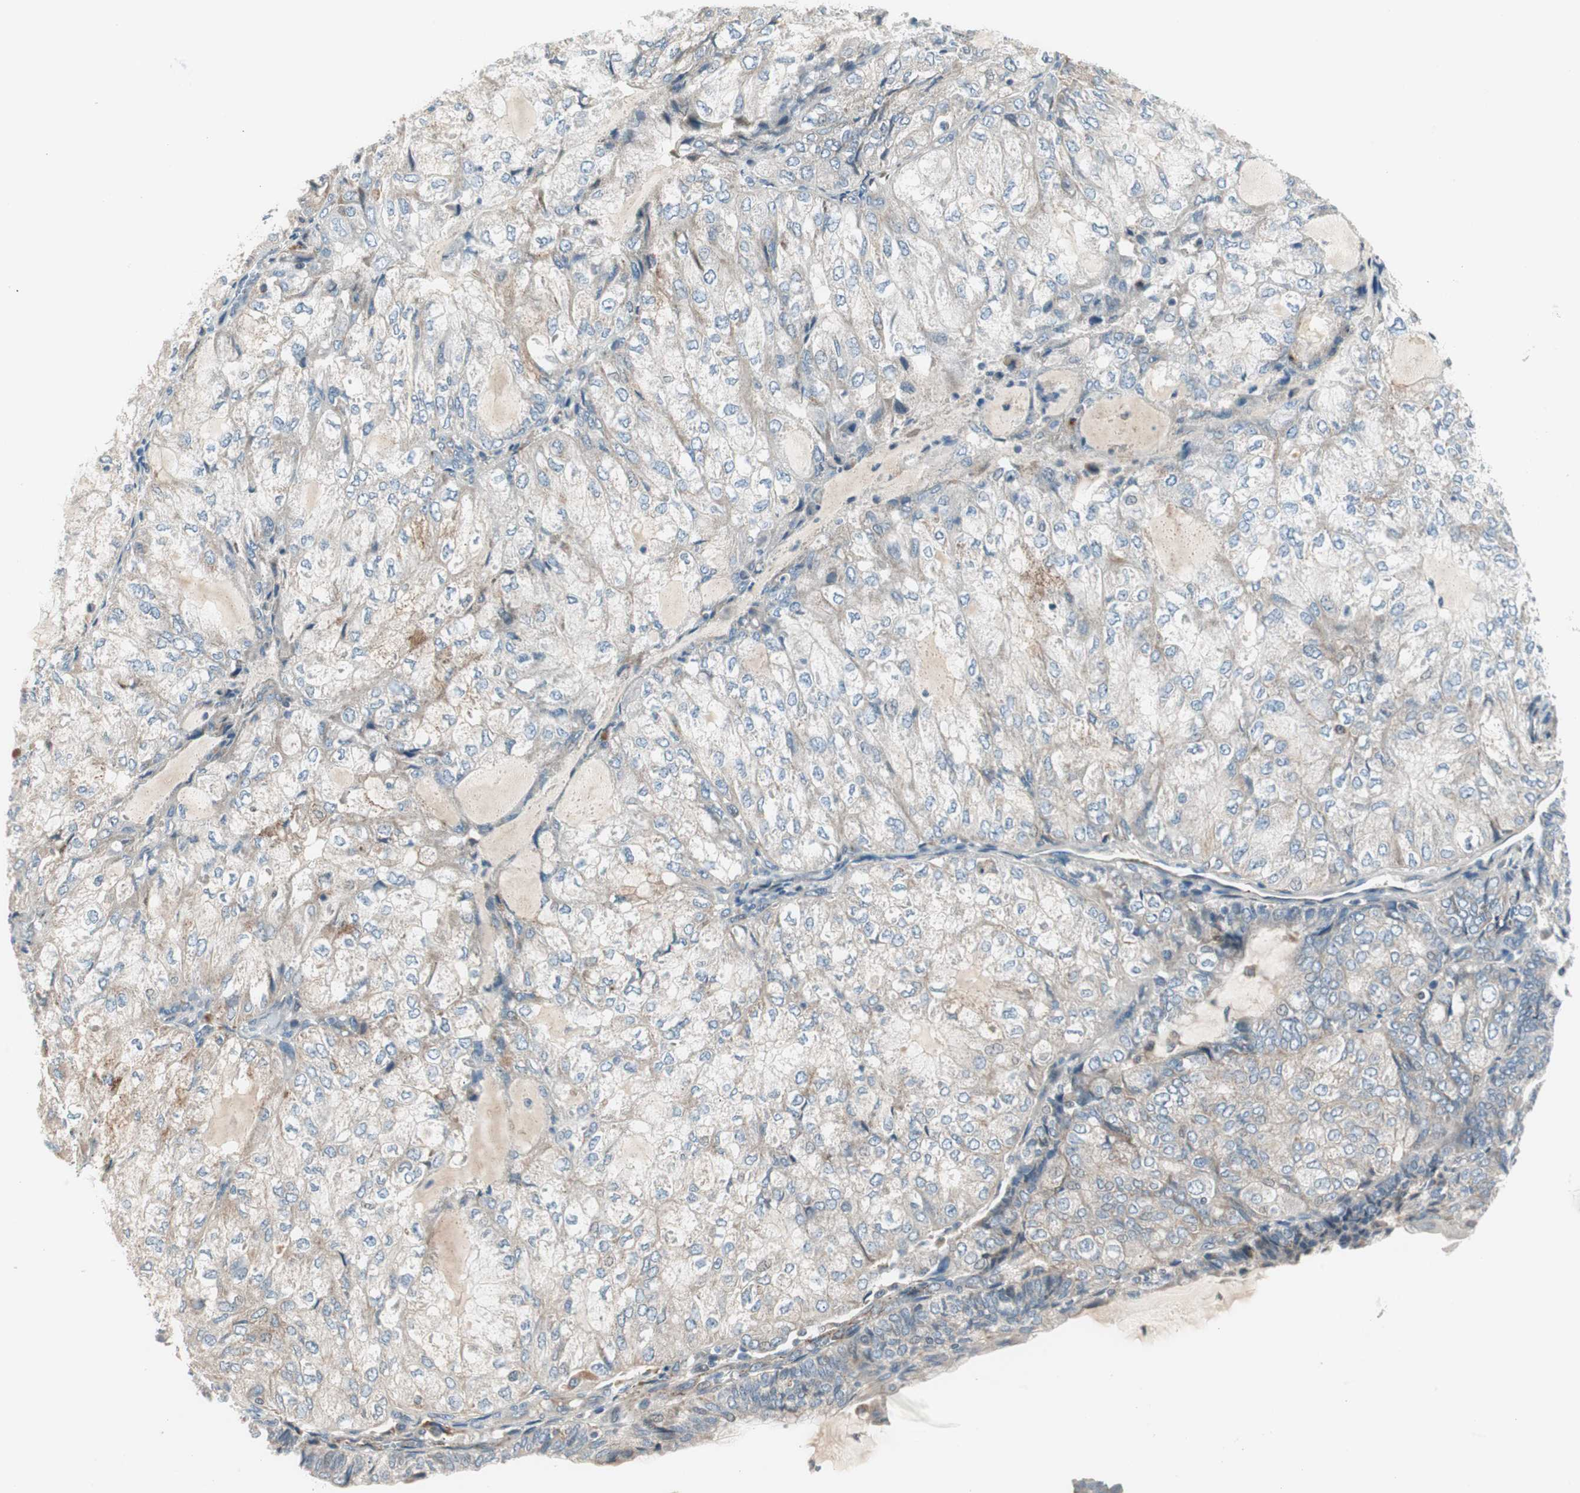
{"staining": {"intensity": "negative", "quantity": "none", "location": "none"}, "tissue": "endometrial cancer", "cell_type": "Tumor cells", "image_type": "cancer", "snomed": [{"axis": "morphology", "description": "Adenocarcinoma, NOS"}, {"axis": "topography", "description": "Endometrium"}], "caption": "Adenocarcinoma (endometrial) was stained to show a protein in brown. There is no significant expression in tumor cells.", "gene": "FGFR4", "patient": {"sex": "female", "age": 81}}